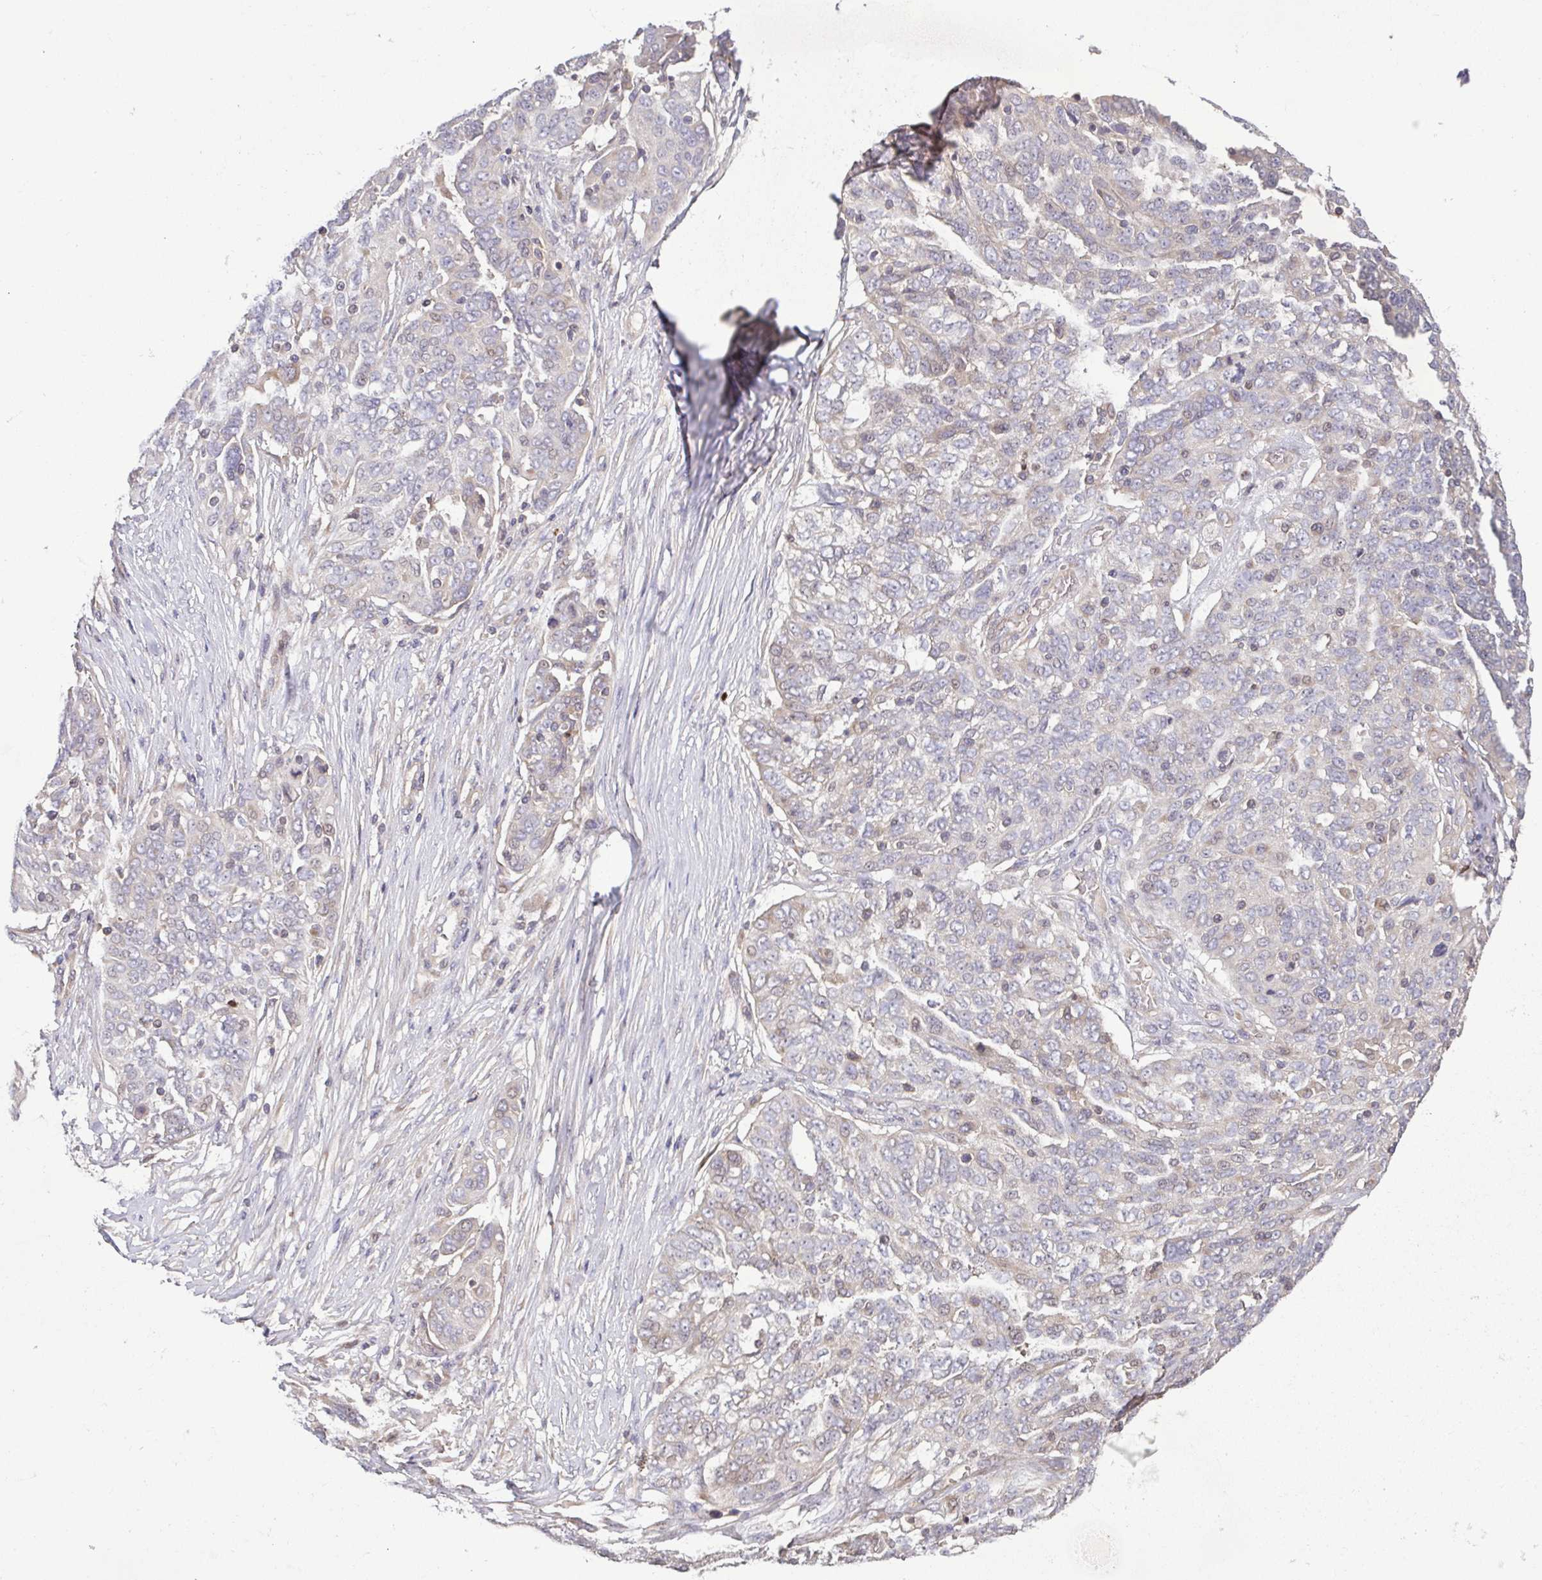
{"staining": {"intensity": "negative", "quantity": "none", "location": "none"}, "tissue": "ovarian cancer", "cell_type": "Tumor cells", "image_type": "cancer", "snomed": [{"axis": "morphology", "description": "Cystadenocarcinoma, serous, NOS"}, {"axis": "topography", "description": "Ovary"}], "caption": "IHC of human serous cystadenocarcinoma (ovarian) demonstrates no staining in tumor cells.", "gene": "OSBPL7", "patient": {"sex": "female", "age": 67}}